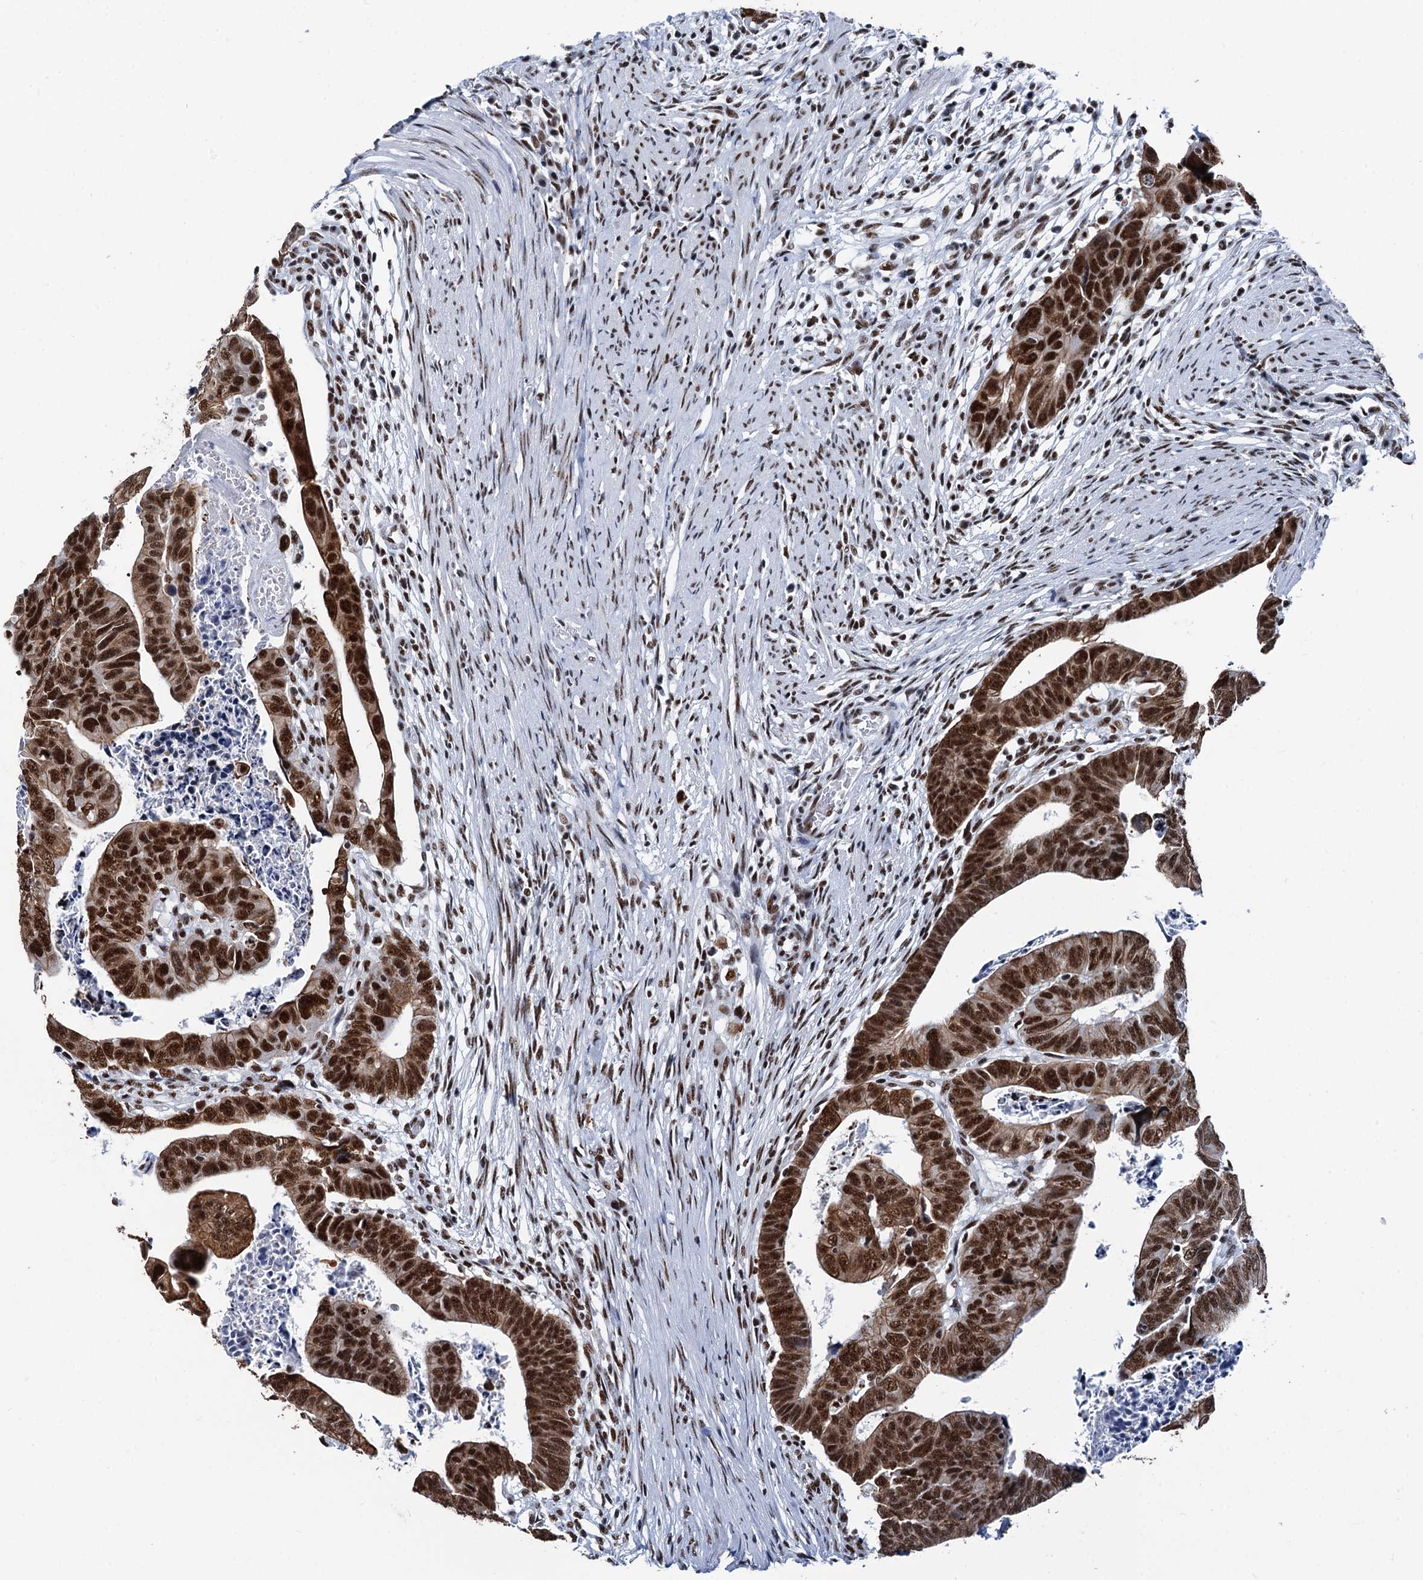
{"staining": {"intensity": "strong", "quantity": ">75%", "location": "cytoplasmic/membranous,nuclear"}, "tissue": "colorectal cancer", "cell_type": "Tumor cells", "image_type": "cancer", "snomed": [{"axis": "morphology", "description": "Adenocarcinoma, NOS"}, {"axis": "topography", "description": "Rectum"}], "caption": "Adenocarcinoma (colorectal) stained with a protein marker exhibits strong staining in tumor cells.", "gene": "DDX23", "patient": {"sex": "female", "age": 65}}